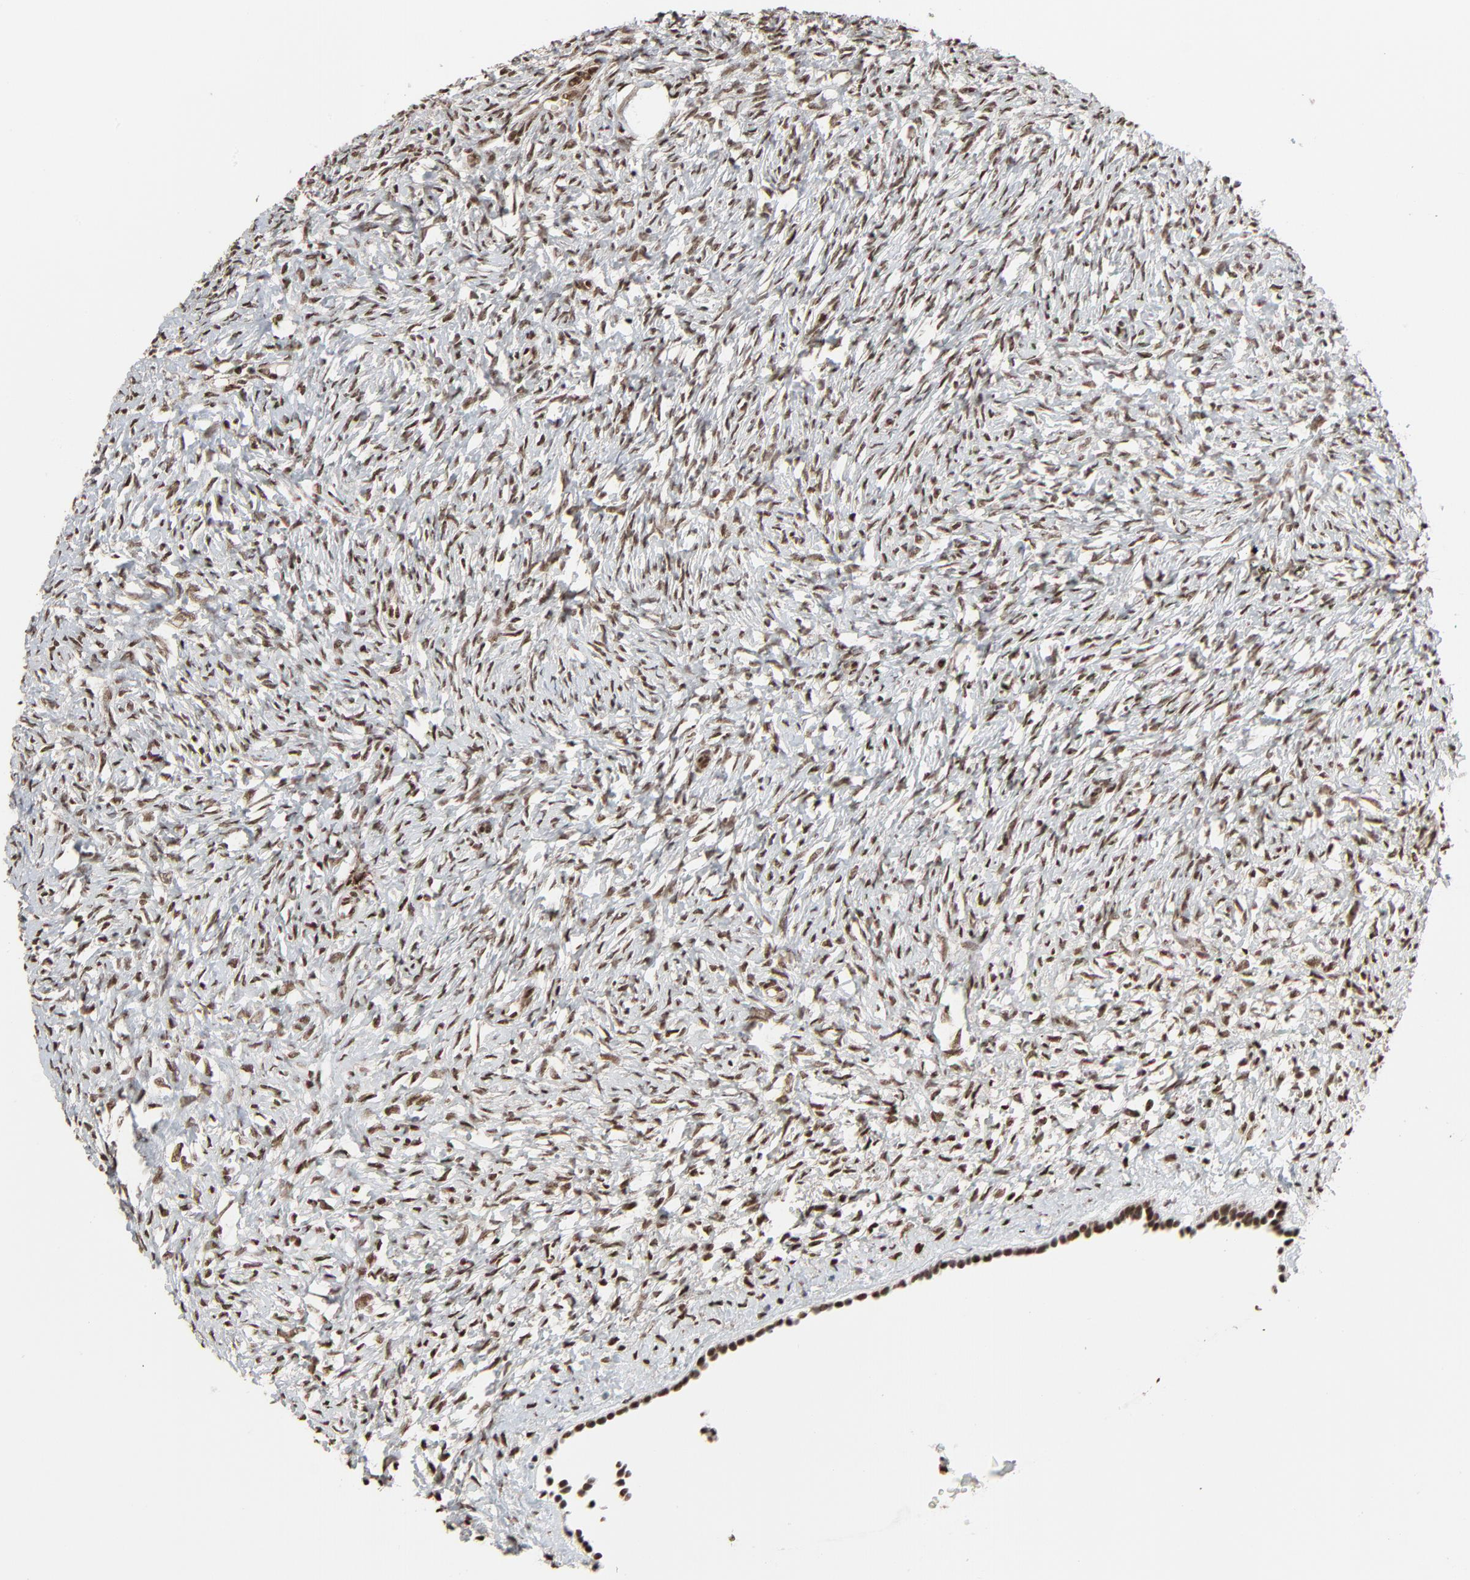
{"staining": {"intensity": "strong", "quantity": ">75%", "location": "nuclear"}, "tissue": "ovary", "cell_type": "Ovarian stroma cells", "image_type": "normal", "snomed": [{"axis": "morphology", "description": "Normal tissue, NOS"}, {"axis": "topography", "description": "Ovary"}], "caption": "This is a photomicrograph of immunohistochemistry (IHC) staining of benign ovary, which shows strong staining in the nuclear of ovarian stroma cells.", "gene": "MEIS2", "patient": {"sex": "female", "age": 35}}